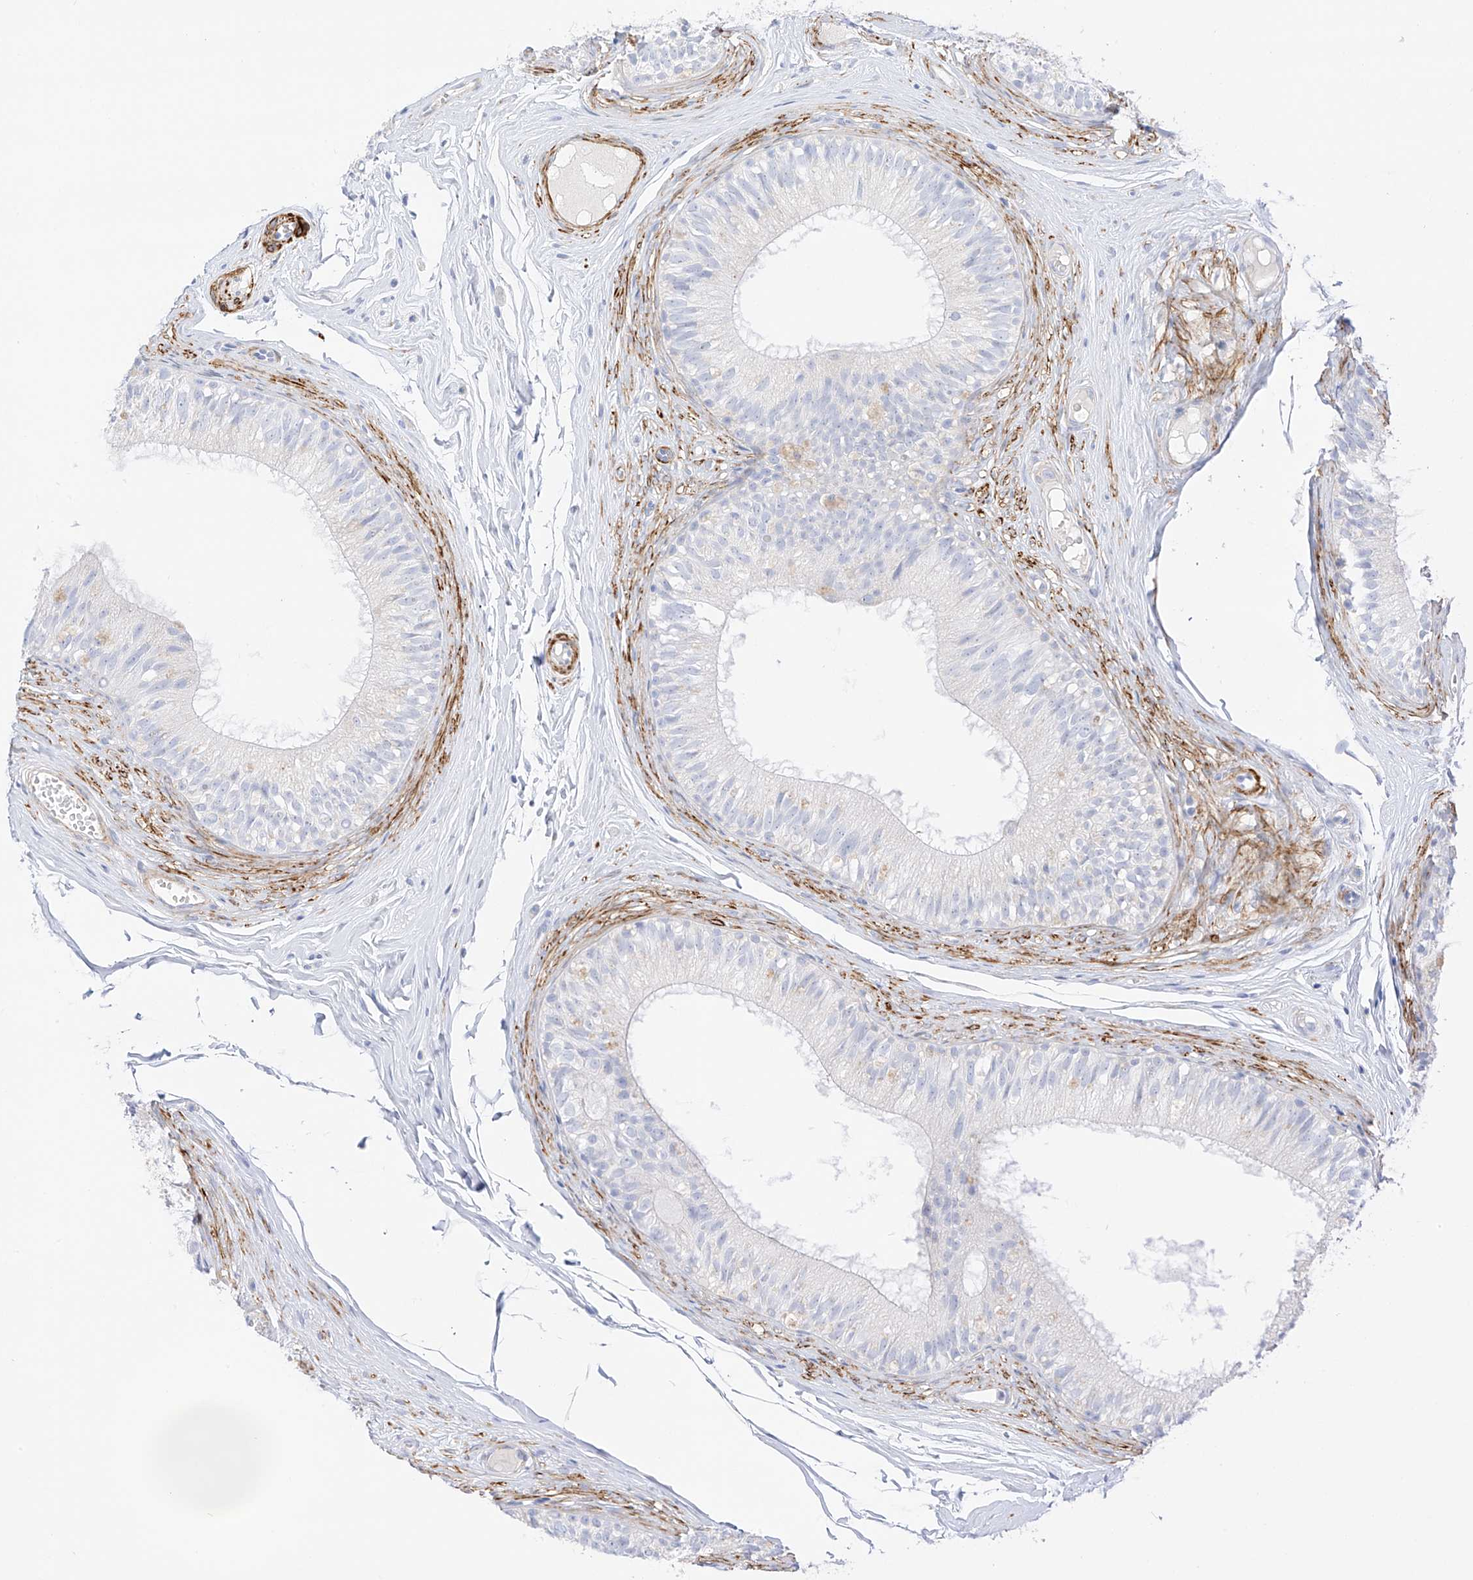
{"staining": {"intensity": "negative", "quantity": "none", "location": "none"}, "tissue": "epididymis", "cell_type": "Glandular cells", "image_type": "normal", "snomed": [{"axis": "morphology", "description": "Normal tissue, NOS"}, {"axis": "morphology", "description": "Seminoma in situ"}, {"axis": "topography", "description": "Testis"}, {"axis": "topography", "description": "Epididymis"}], "caption": "This is an immunohistochemistry (IHC) photomicrograph of normal epididymis. There is no expression in glandular cells.", "gene": "ST3GAL5", "patient": {"sex": "male", "age": 28}}